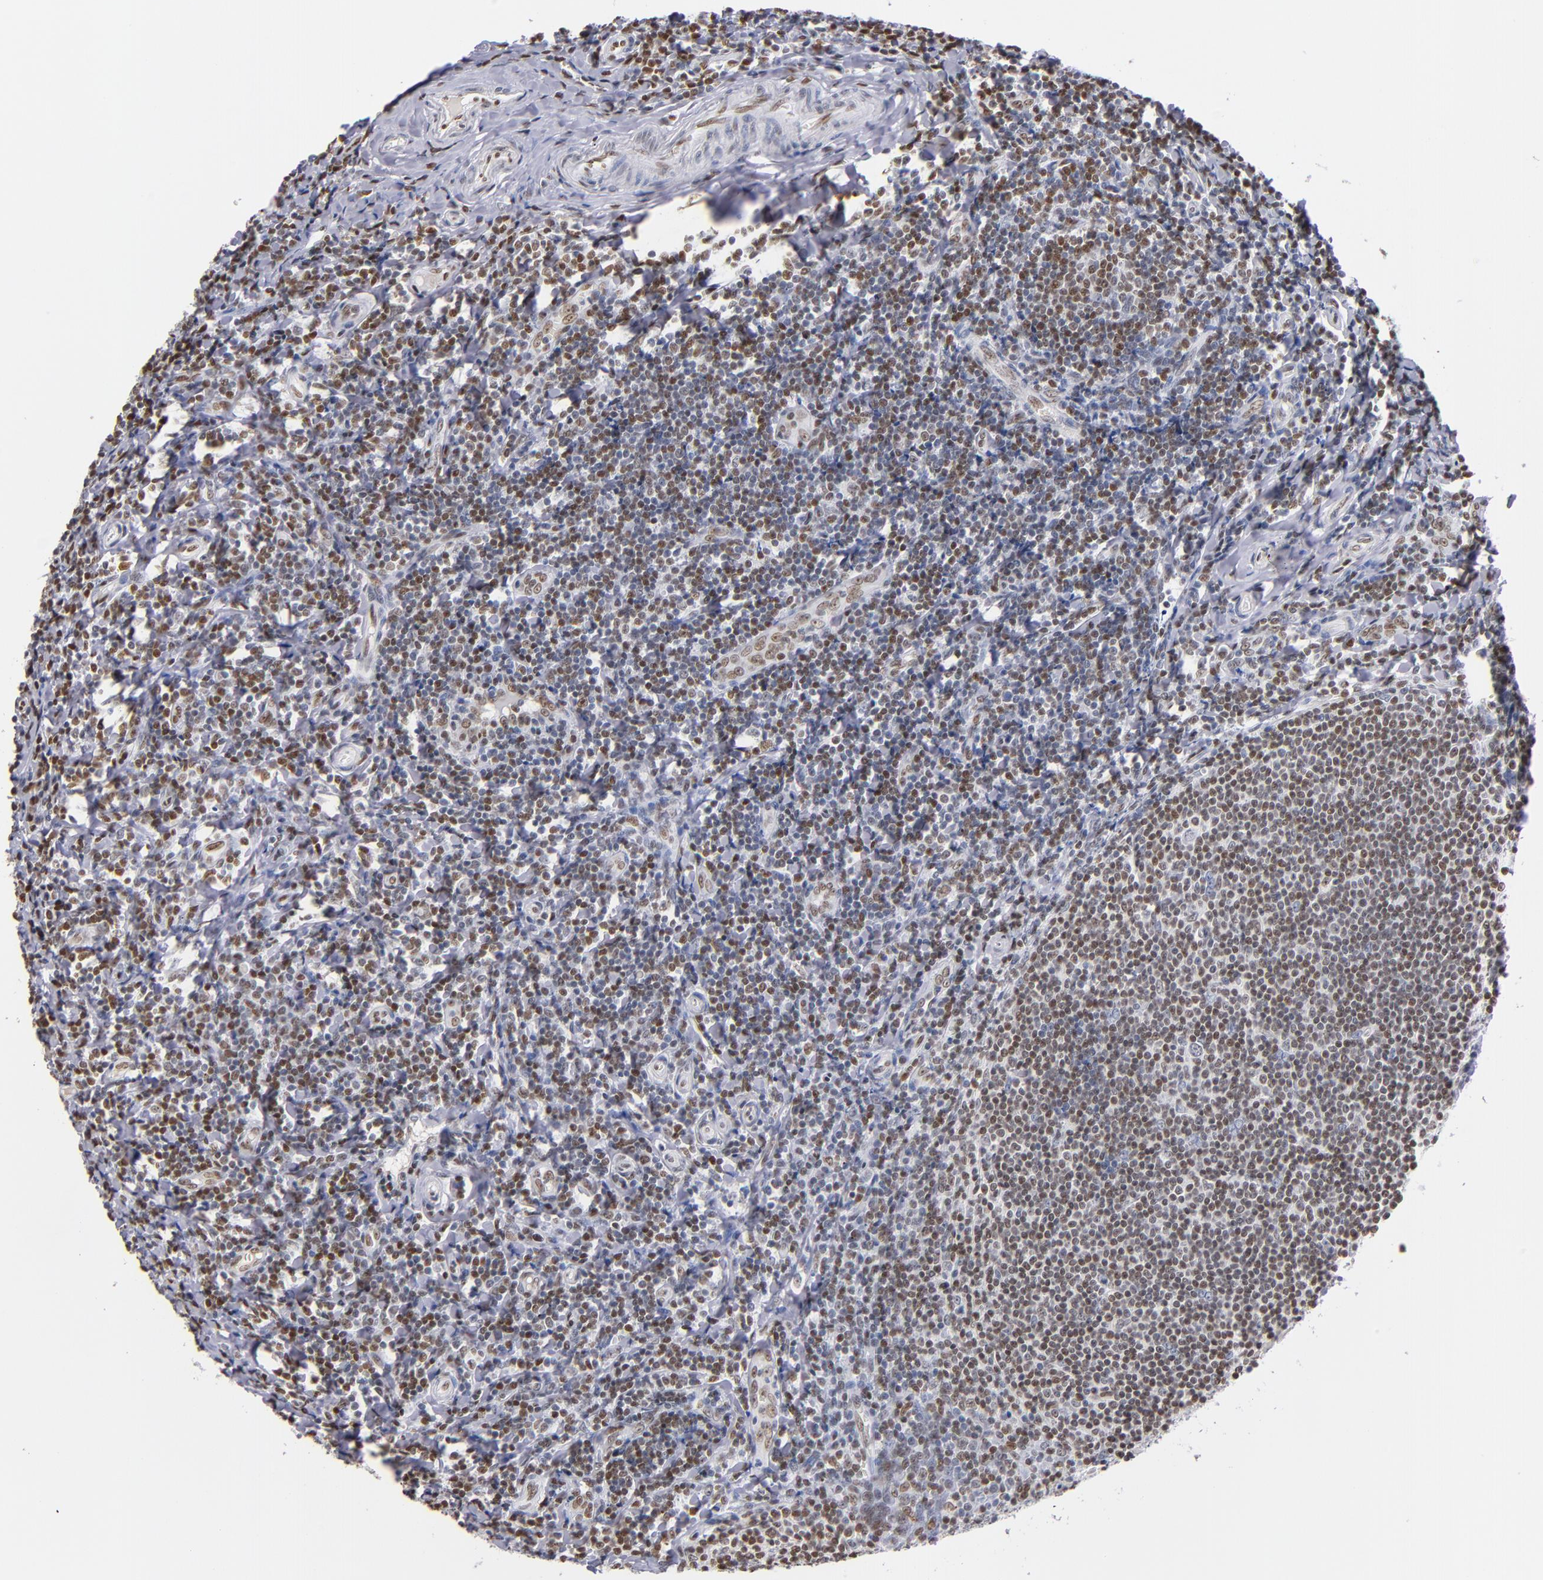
{"staining": {"intensity": "weak", "quantity": "25%-75%", "location": "nuclear"}, "tissue": "tonsil", "cell_type": "Germinal center cells", "image_type": "normal", "snomed": [{"axis": "morphology", "description": "Normal tissue, NOS"}, {"axis": "topography", "description": "Tonsil"}], "caption": "Immunohistochemistry of unremarkable human tonsil displays low levels of weak nuclear staining in approximately 25%-75% of germinal center cells.", "gene": "IFI16", "patient": {"sex": "male", "age": 20}}